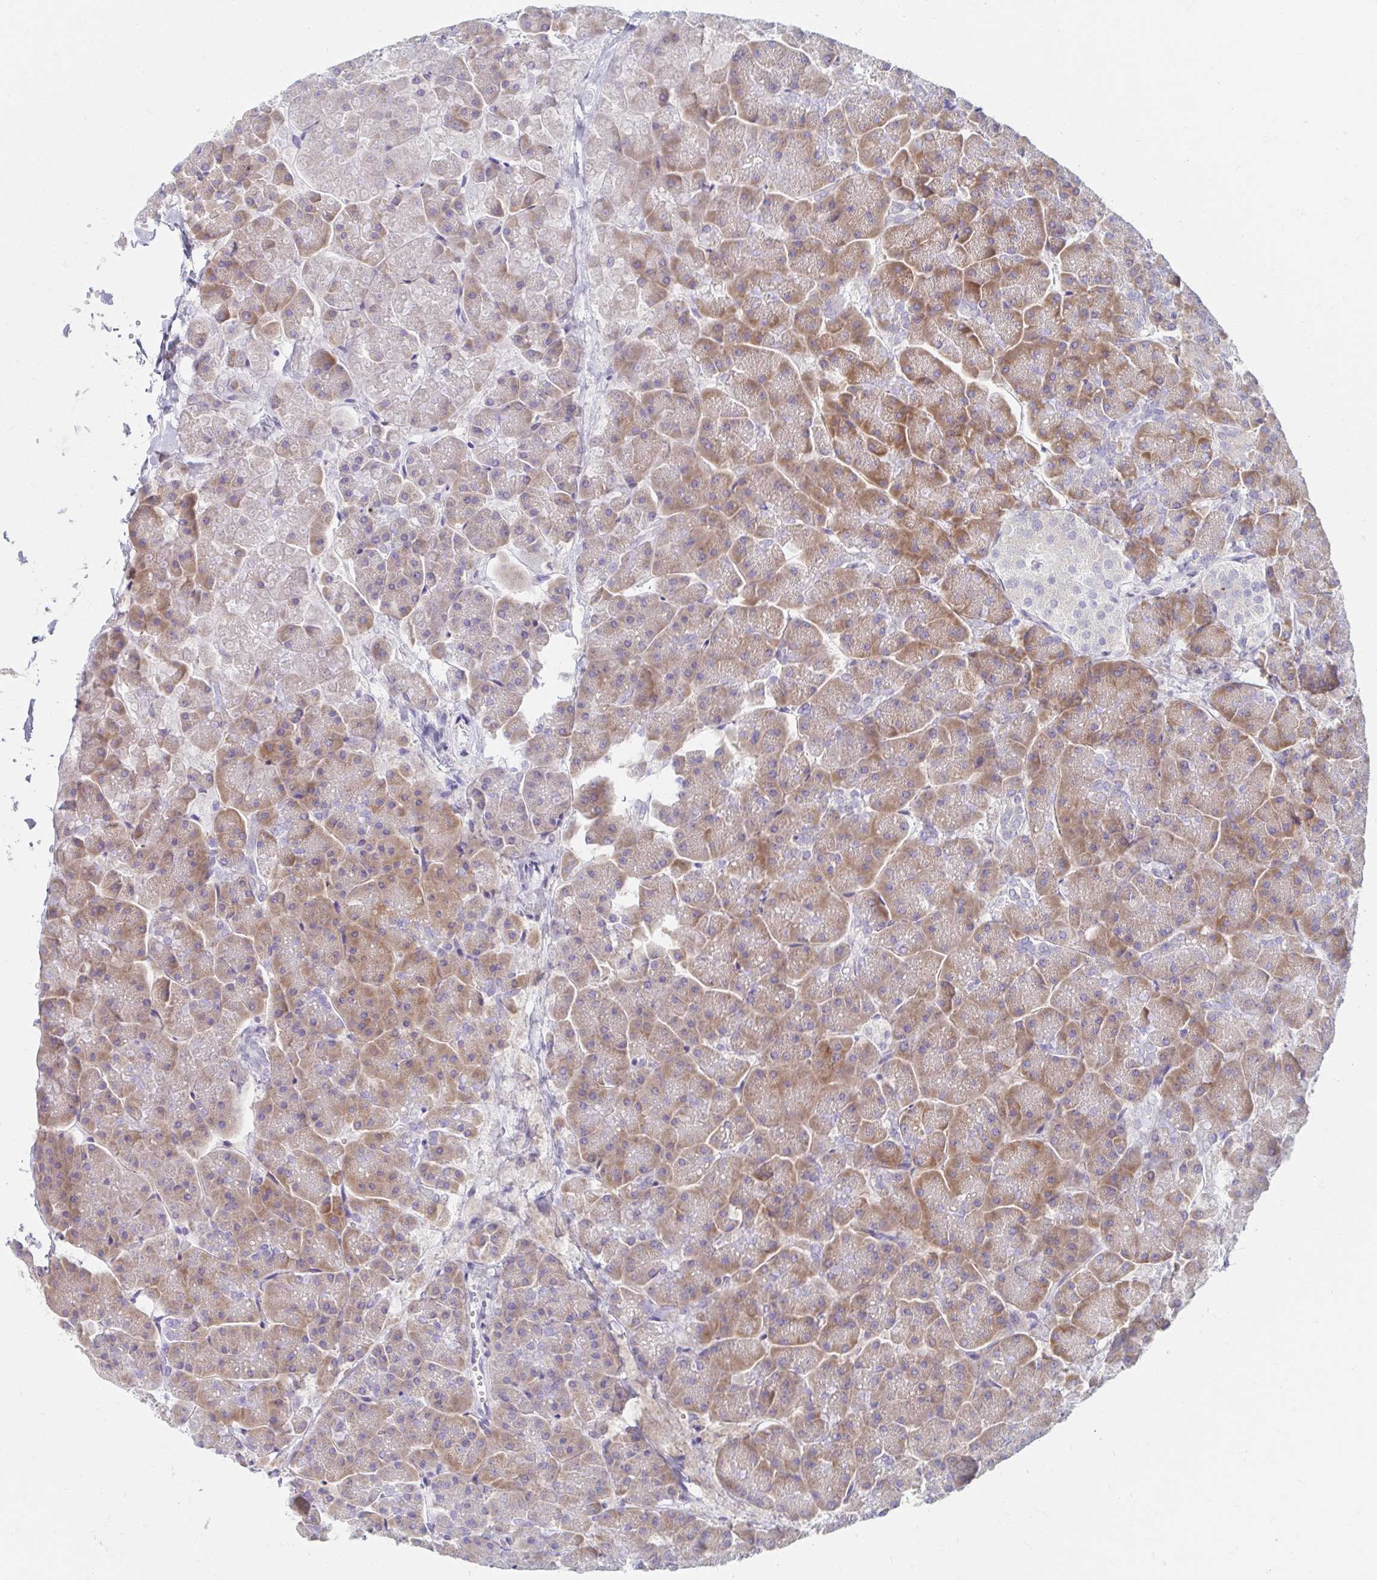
{"staining": {"intensity": "moderate", "quantity": "25%-75%", "location": "cytoplasmic/membranous"}, "tissue": "pancreas", "cell_type": "Exocrine glandular cells", "image_type": "normal", "snomed": [{"axis": "morphology", "description": "Normal tissue, NOS"}, {"axis": "topography", "description": "Pancreas"}, {"axis": "topography", "description": "Peripheral nerve tissue"}], "caption": "Immunohistochemistry (IHC) (DAB (3,3'-diaminobenzidine)) staining of unremarkable human pancreas exhibits moderate cytoplasmic/membranous protein expression in about 25%-75% of exocrine glandular cells.", "gene": "MYLK2", "patient": {"sex": "male", "age": 54}}